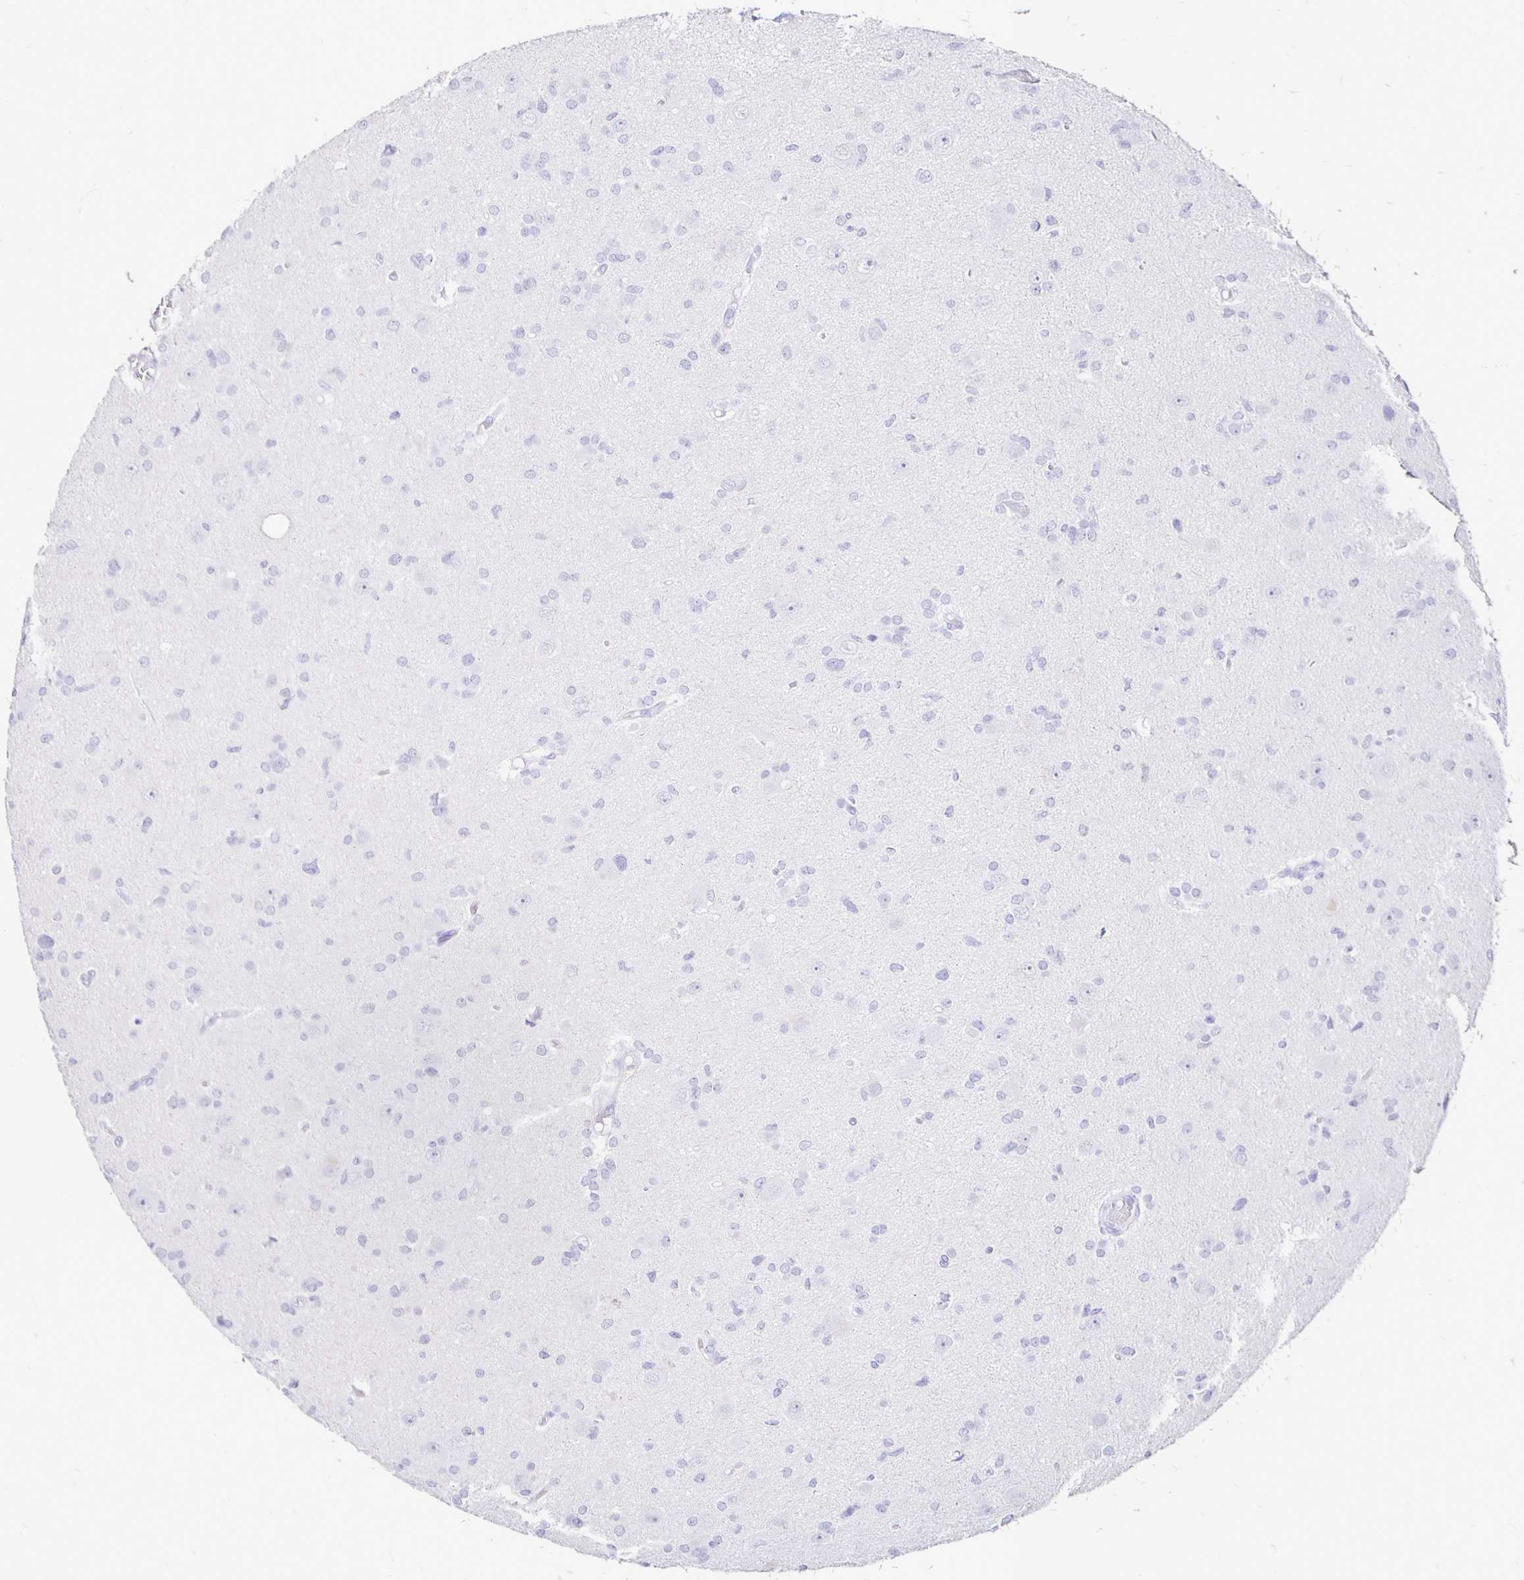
{"staining": {"intensity": "negative", "quantity": "none", "location": "none"}, "tissue": "glioma", "cell_type": "Tumor cells", "image_type": "cancer", "snomed": [{"axis": "morphology", "description": "Glioma, malignant, High grade"}, {"axis": "topography", "description": "Brain"}], "caption": "Tumor cells show no significant positivity in glioma.", "gene": "IRGC", "patient": {"sex": "male", "age": 23}}